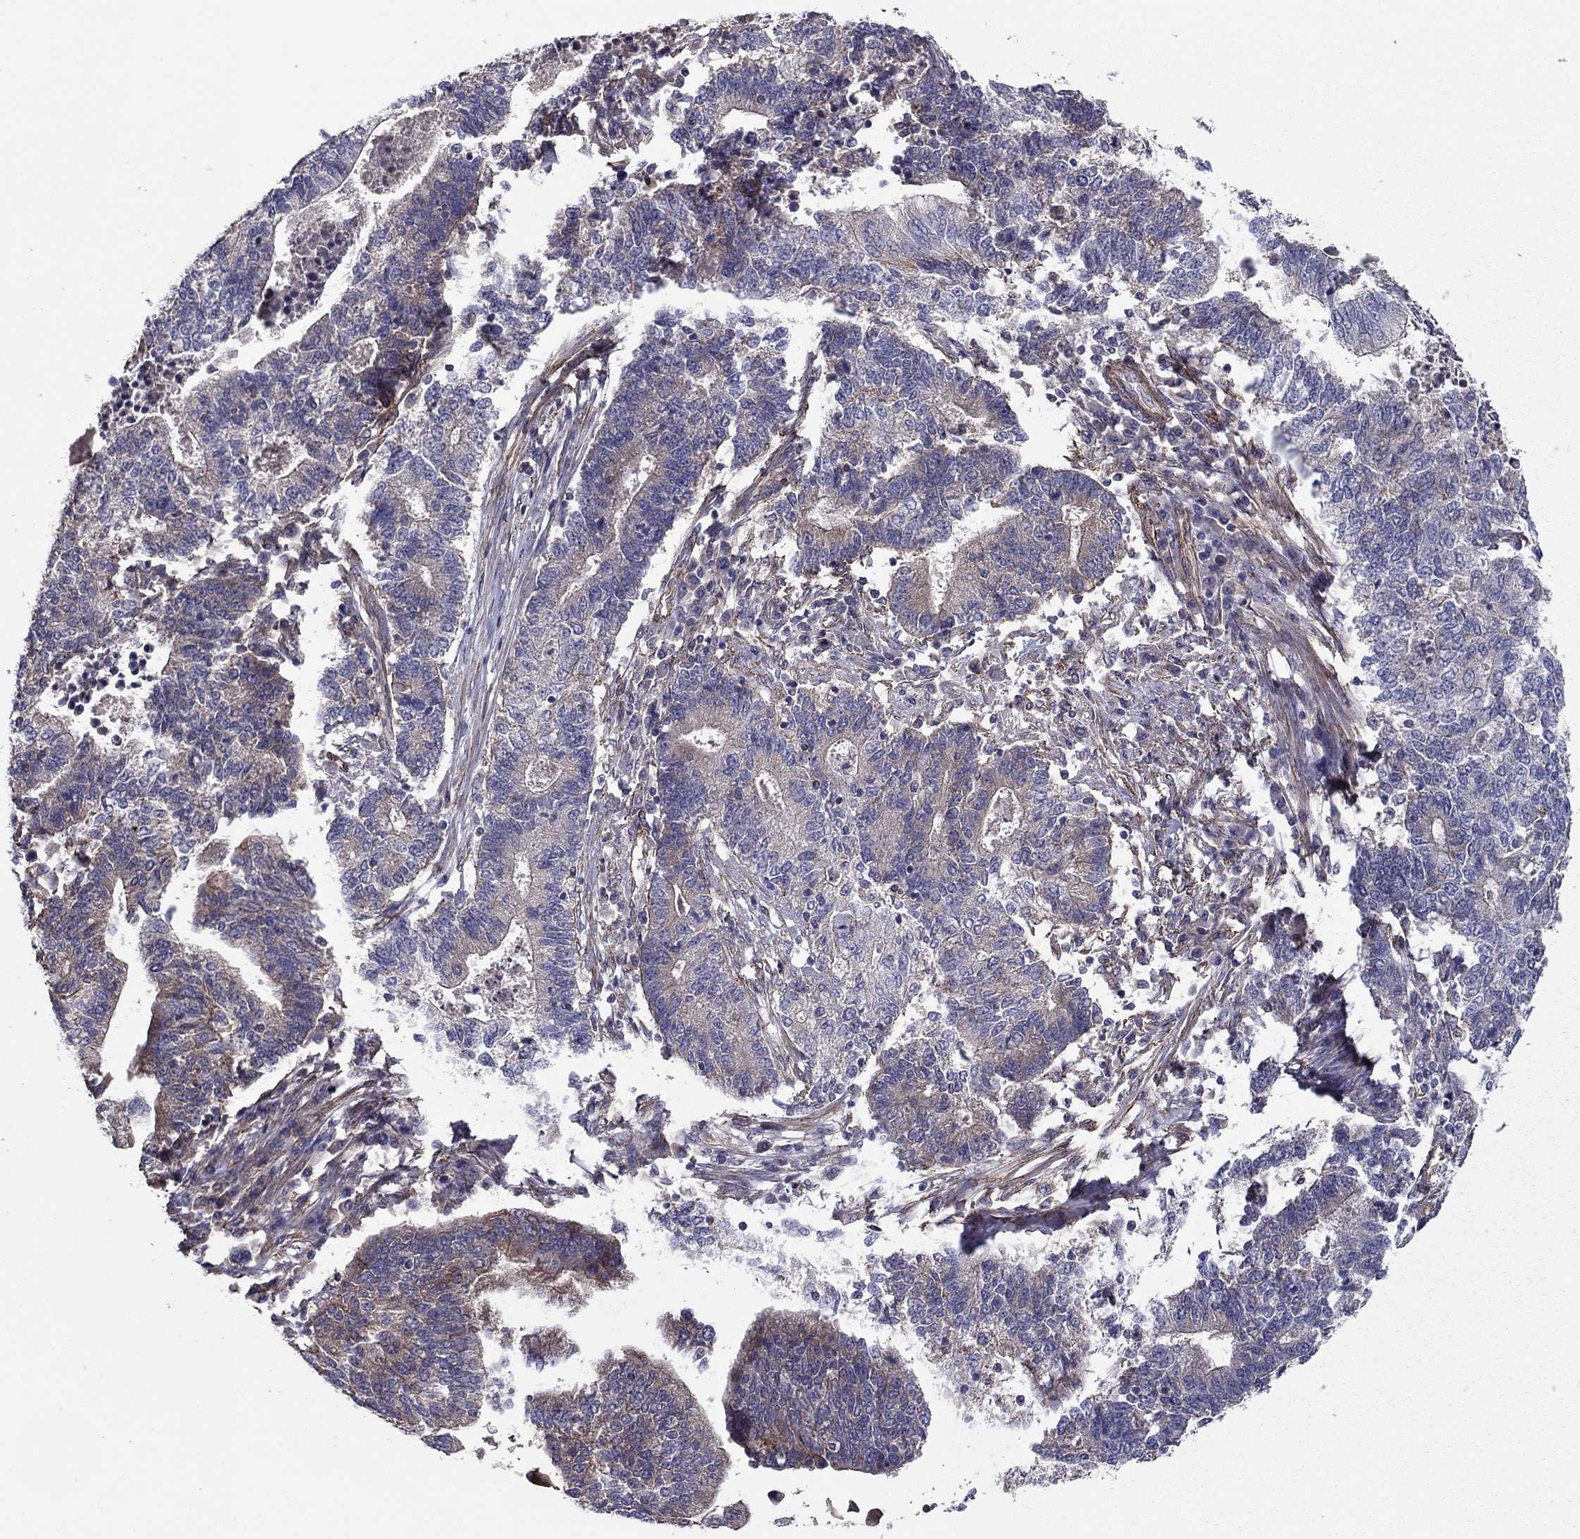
{"staining": {"intensity": "strong", "quantity": "<25%", "location": "cytoplasmic/membranous"}, "tissue": "endometrial cancer", "cell_type": "Tumor cells", "image_type": "cancer", "snomed": [{"axis": "morphology", "description": "Adenocarcinoma, NOS"}, {"axis": "topography", "description": "Uterus"}, {"axis": "topography", "description": "Endometrium"}], "caption": "Protein positivity by IHC displays strong cytoplasmic/membranous positivity in approximately <25% of tumor cells in endometrial adenocarcinoma.", "gene": "SHMT1", "patient": {"sex": "female", "age": 54}}